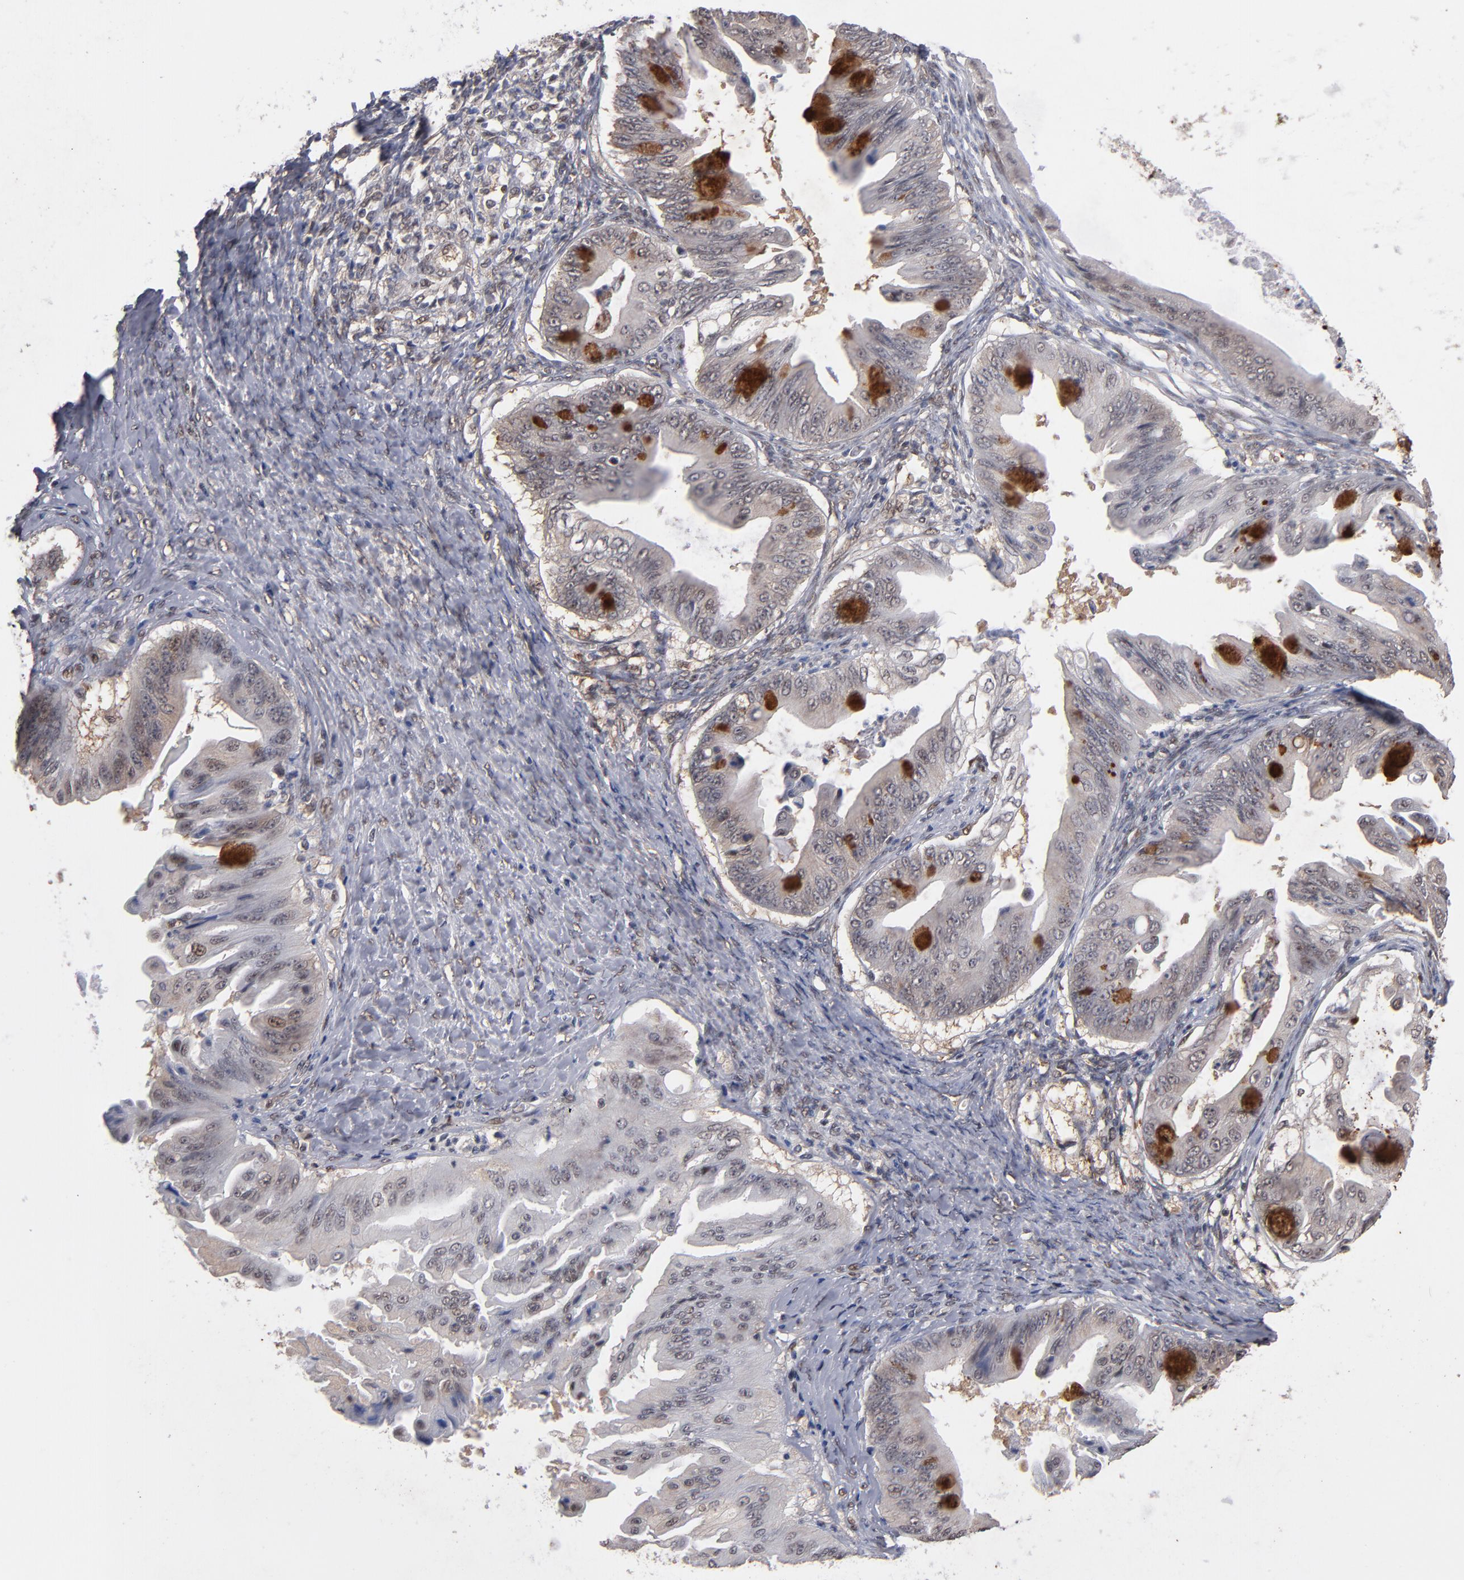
{"staining": {"intensity": "weak", "quantity": ">75%", "location": "cytoplasmic/membranous,nuclear"}, "tissue": "ovarian cancer", "cell_type": "Tumor cells", "image_type": "cancer", "snomed": [{"axis": "morphology", "description": "Cystadenocarcinoma, mucinous, NOS"}, {"axis": "topography", "description": "Ovary"}], "caption": "Protein staining of ovarian cancer (mucinous cystadenocarcinoma) tissue reveals weak cytoplasmic/membranous and nuclear positivity in about >75% of tumor cells.", "gene": "HUWE1", "patient": {"sex": "female", "age": 37}}